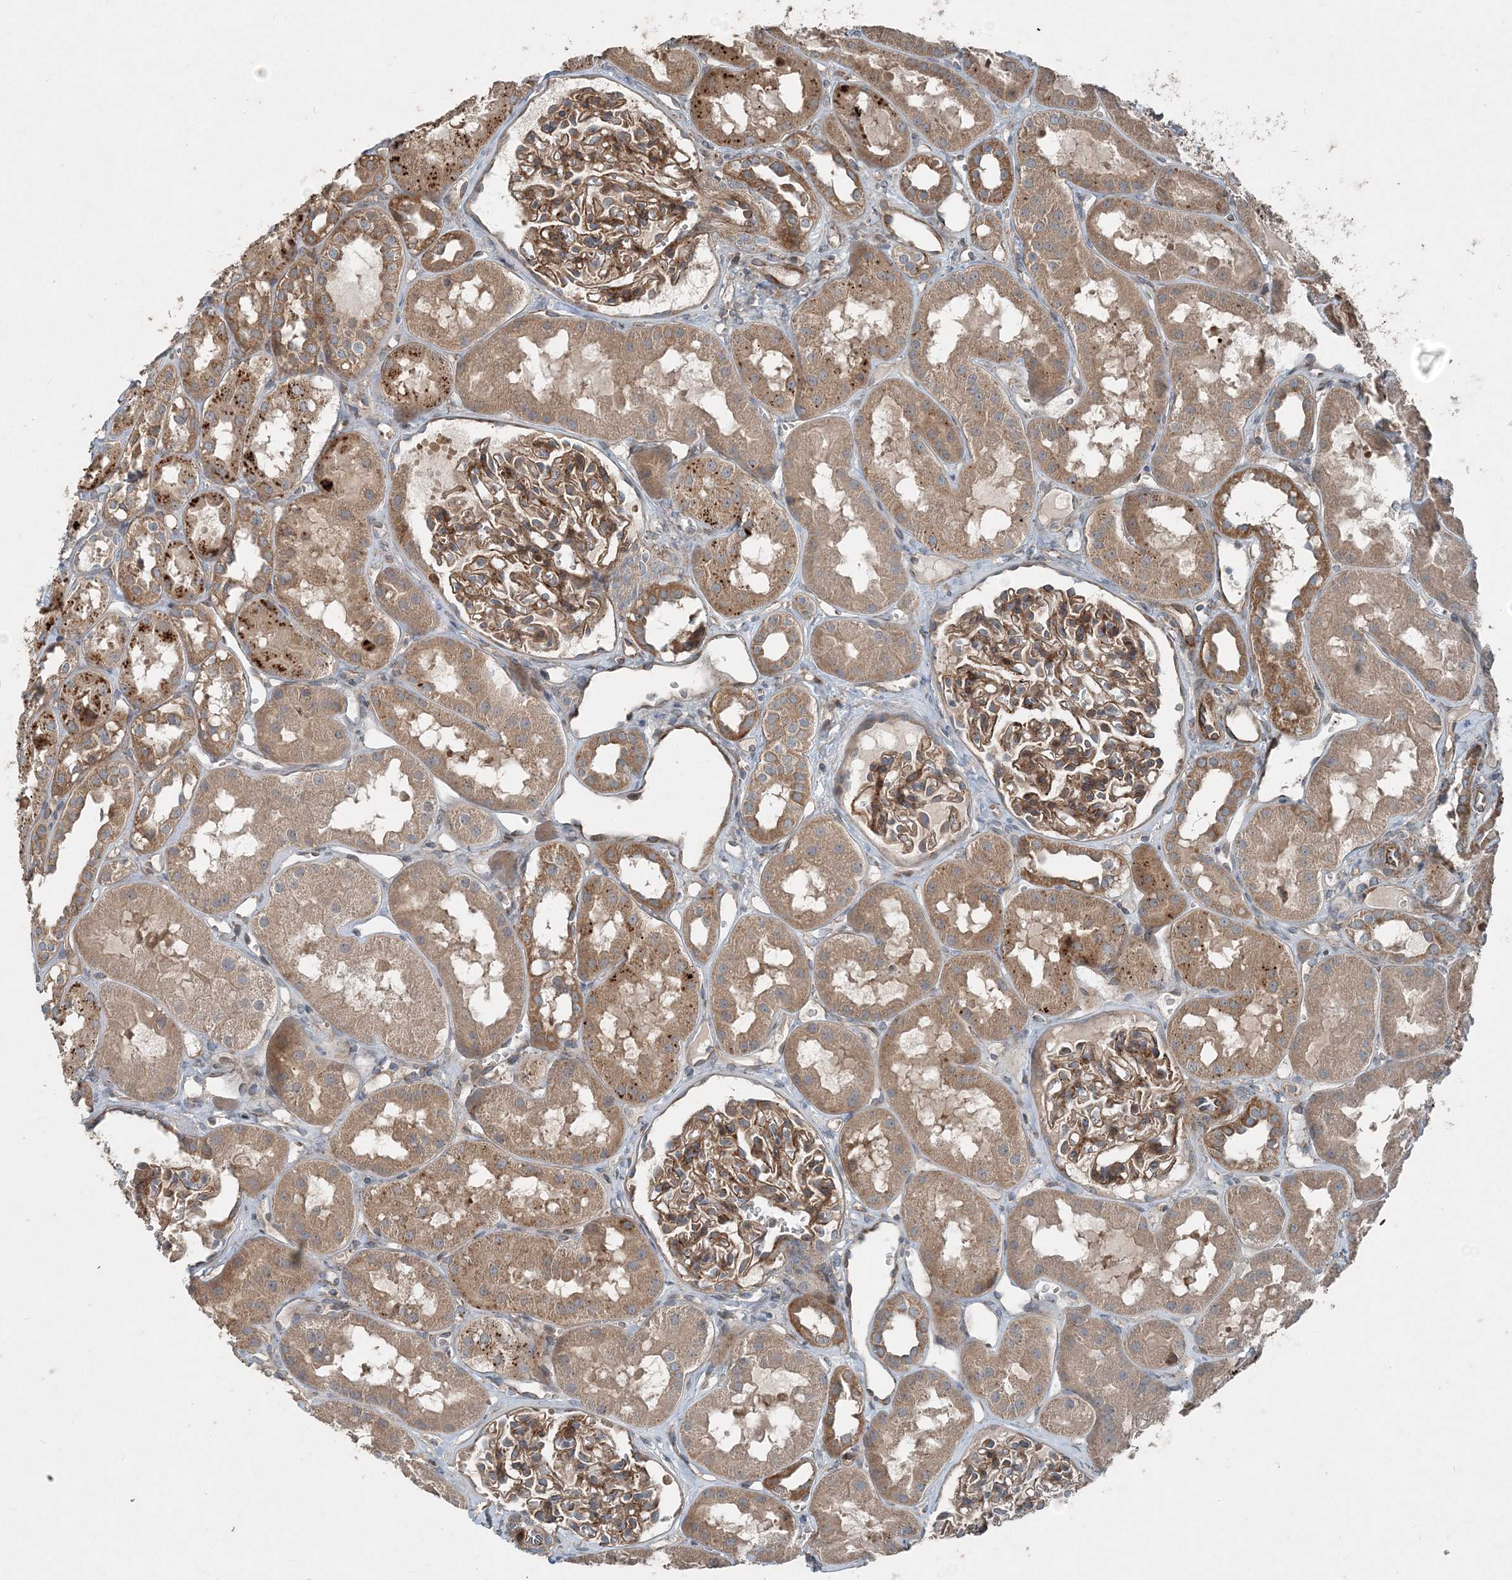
{"staining": {"intensity": "moderate", "quantity": ">75%", "location": "cytoplasmic/membranous"}, "tissue": "kidney", "cell_type": "Cells in glomeruli", "image_type": "normal", "snomed": [{"axis": "morphology", "description": "Normal tissue, NOS"}, {"axis": "topography", "description": "Kidney"}], "caption": "Protein expression by immunohistochemistry (IHC) demonstrates moderate cytoplasmic/membranous staining in about >75% of cells in glomeruli in unremarkable kidney. The protein is shown in brown color, while the nuclei are stained blue.", "gene": "INTU", "patient": {"sex": "male", "age": 16}}